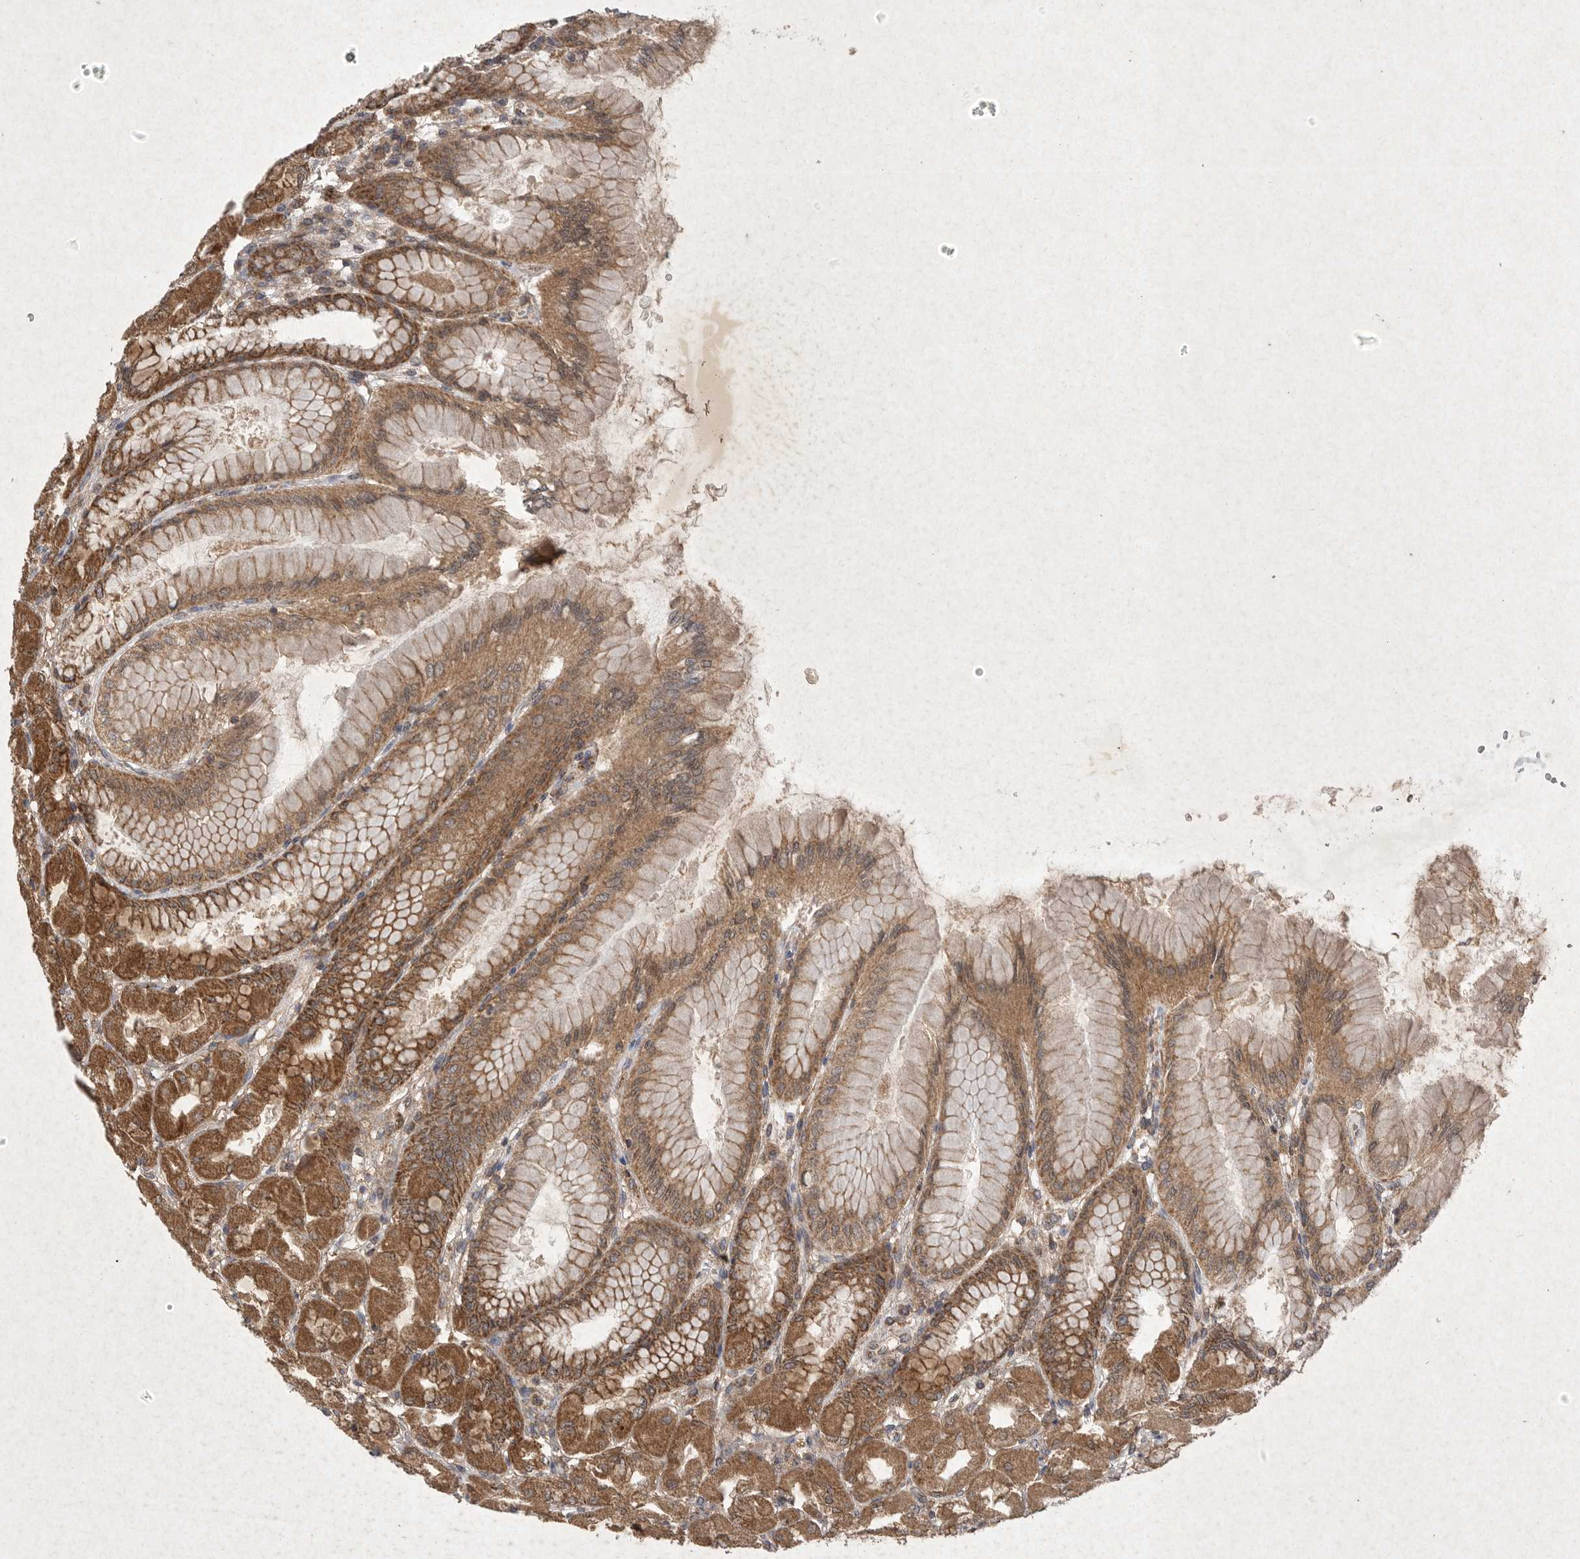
{"staining": {"intensity": "strong", "quantity": ">75%", "location": "cytoplasmic/membranous"}, "tissue": "stomach", "cell_type": "Glandular cells", "image_type": "normal", "snomed": [{"axis": "morphology", "description": "Normal tissue, NOS"}, {"axis": "topography", "description": "Stomach, upper"}], "caption": "Brown immunohistochemical staining in unremarkable human stomach shows strong cytoplasmic/membranous expression in about >75% of glandular cells.", "gene": "DDR1", "patient": {"sex": "female", "age": 56}}